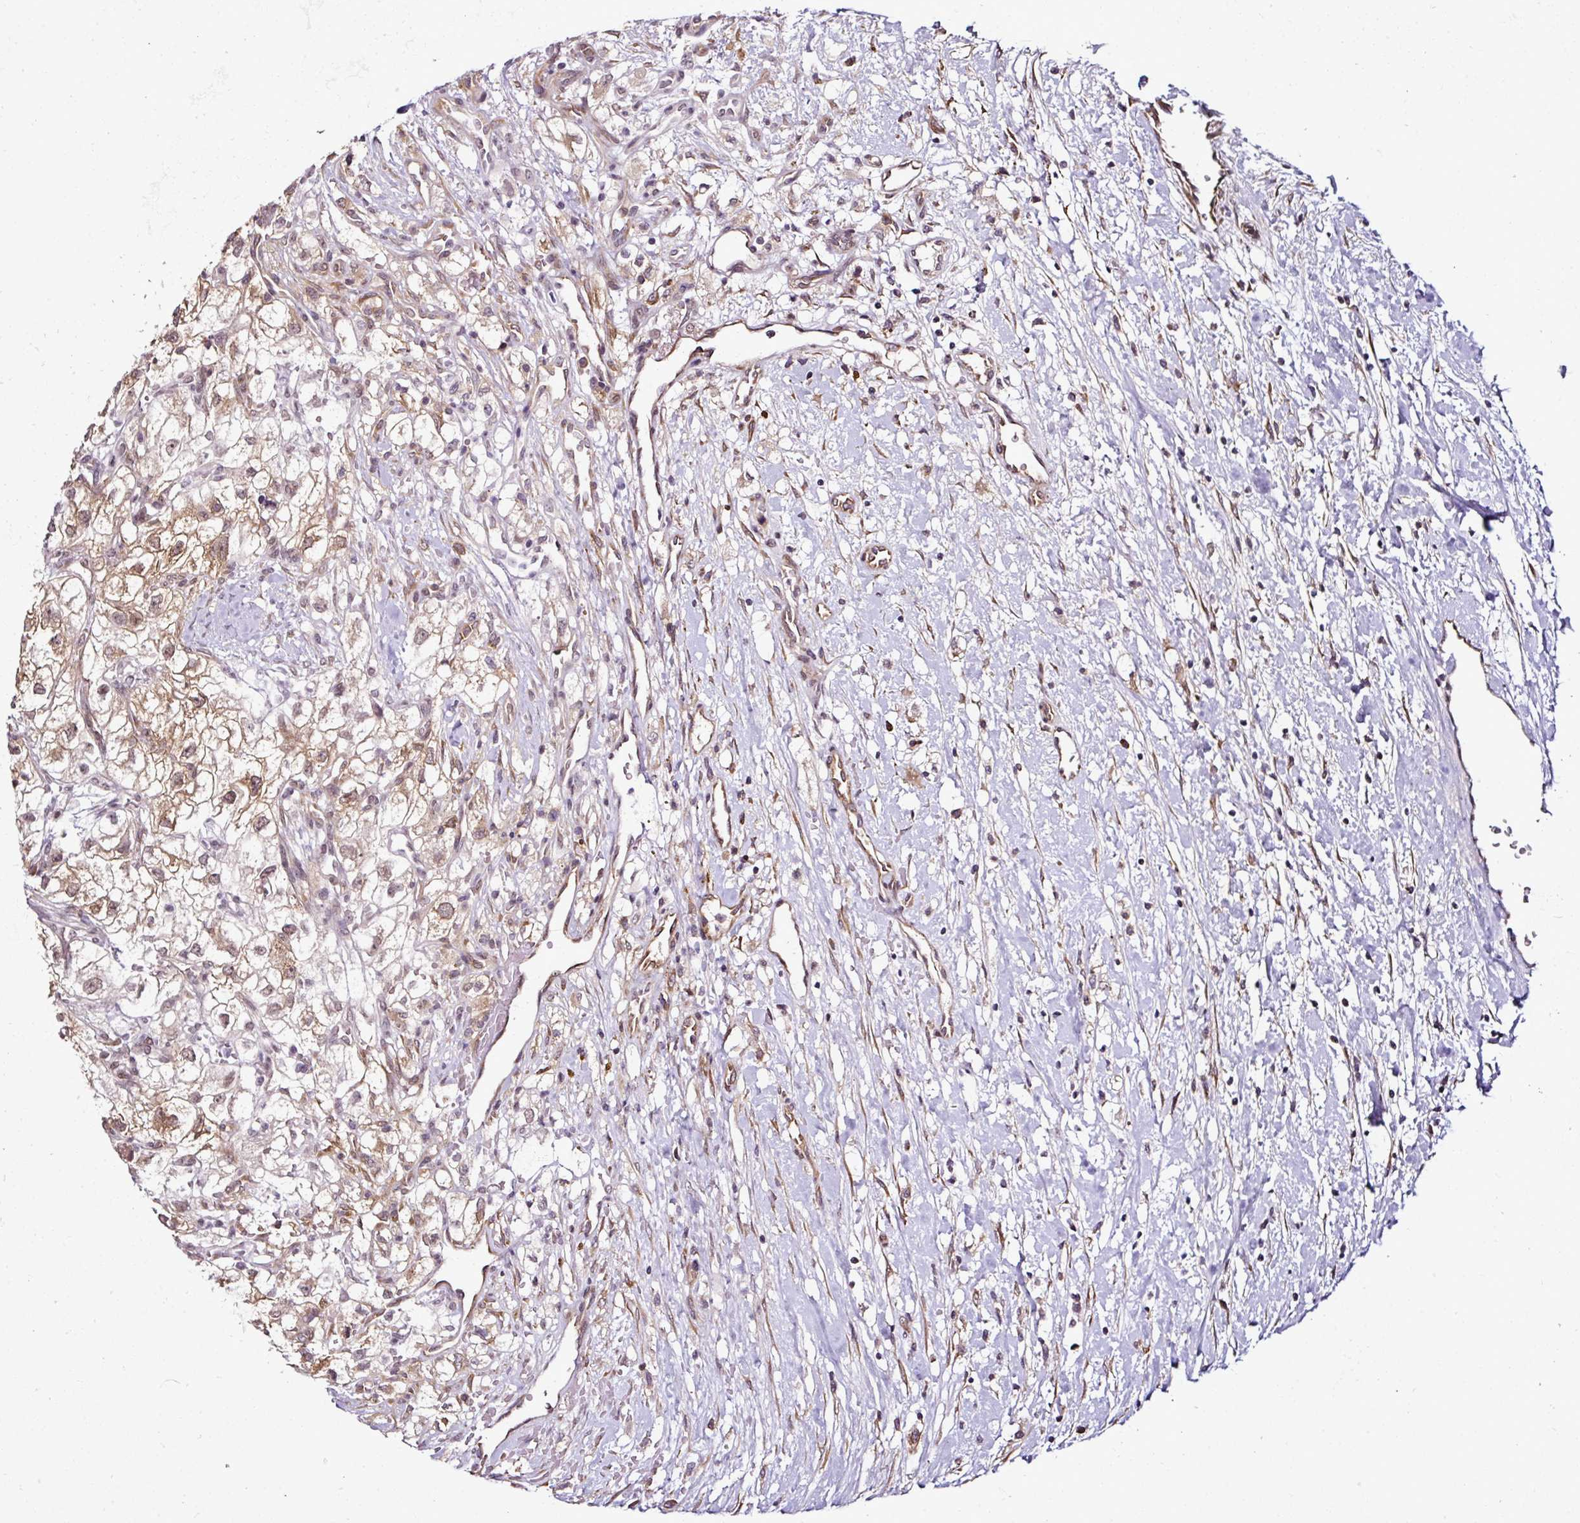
{"staining": {"intensity": "moderate", "quantity": ">75%", "location": "cytoplasmic/membranous,nuclear"}, "tissue": "renal cancer", "cell_type": "Tumor cells", "image_type": "cancer", "snomed": [{"axis": "morphology", "description": "Adenocarcinoma, NOS"}, {"axis": "topography", "description": "Kidney"}], "caption": "About >75% of tumor cells in renal cancer demonstrate moderate cytoplasmic/membranous and nuclear protein positivity as visualized by brown immunohistochemical staining.", "gene": "RBM4B", "patient": {"sex": "male", "age": 59}}